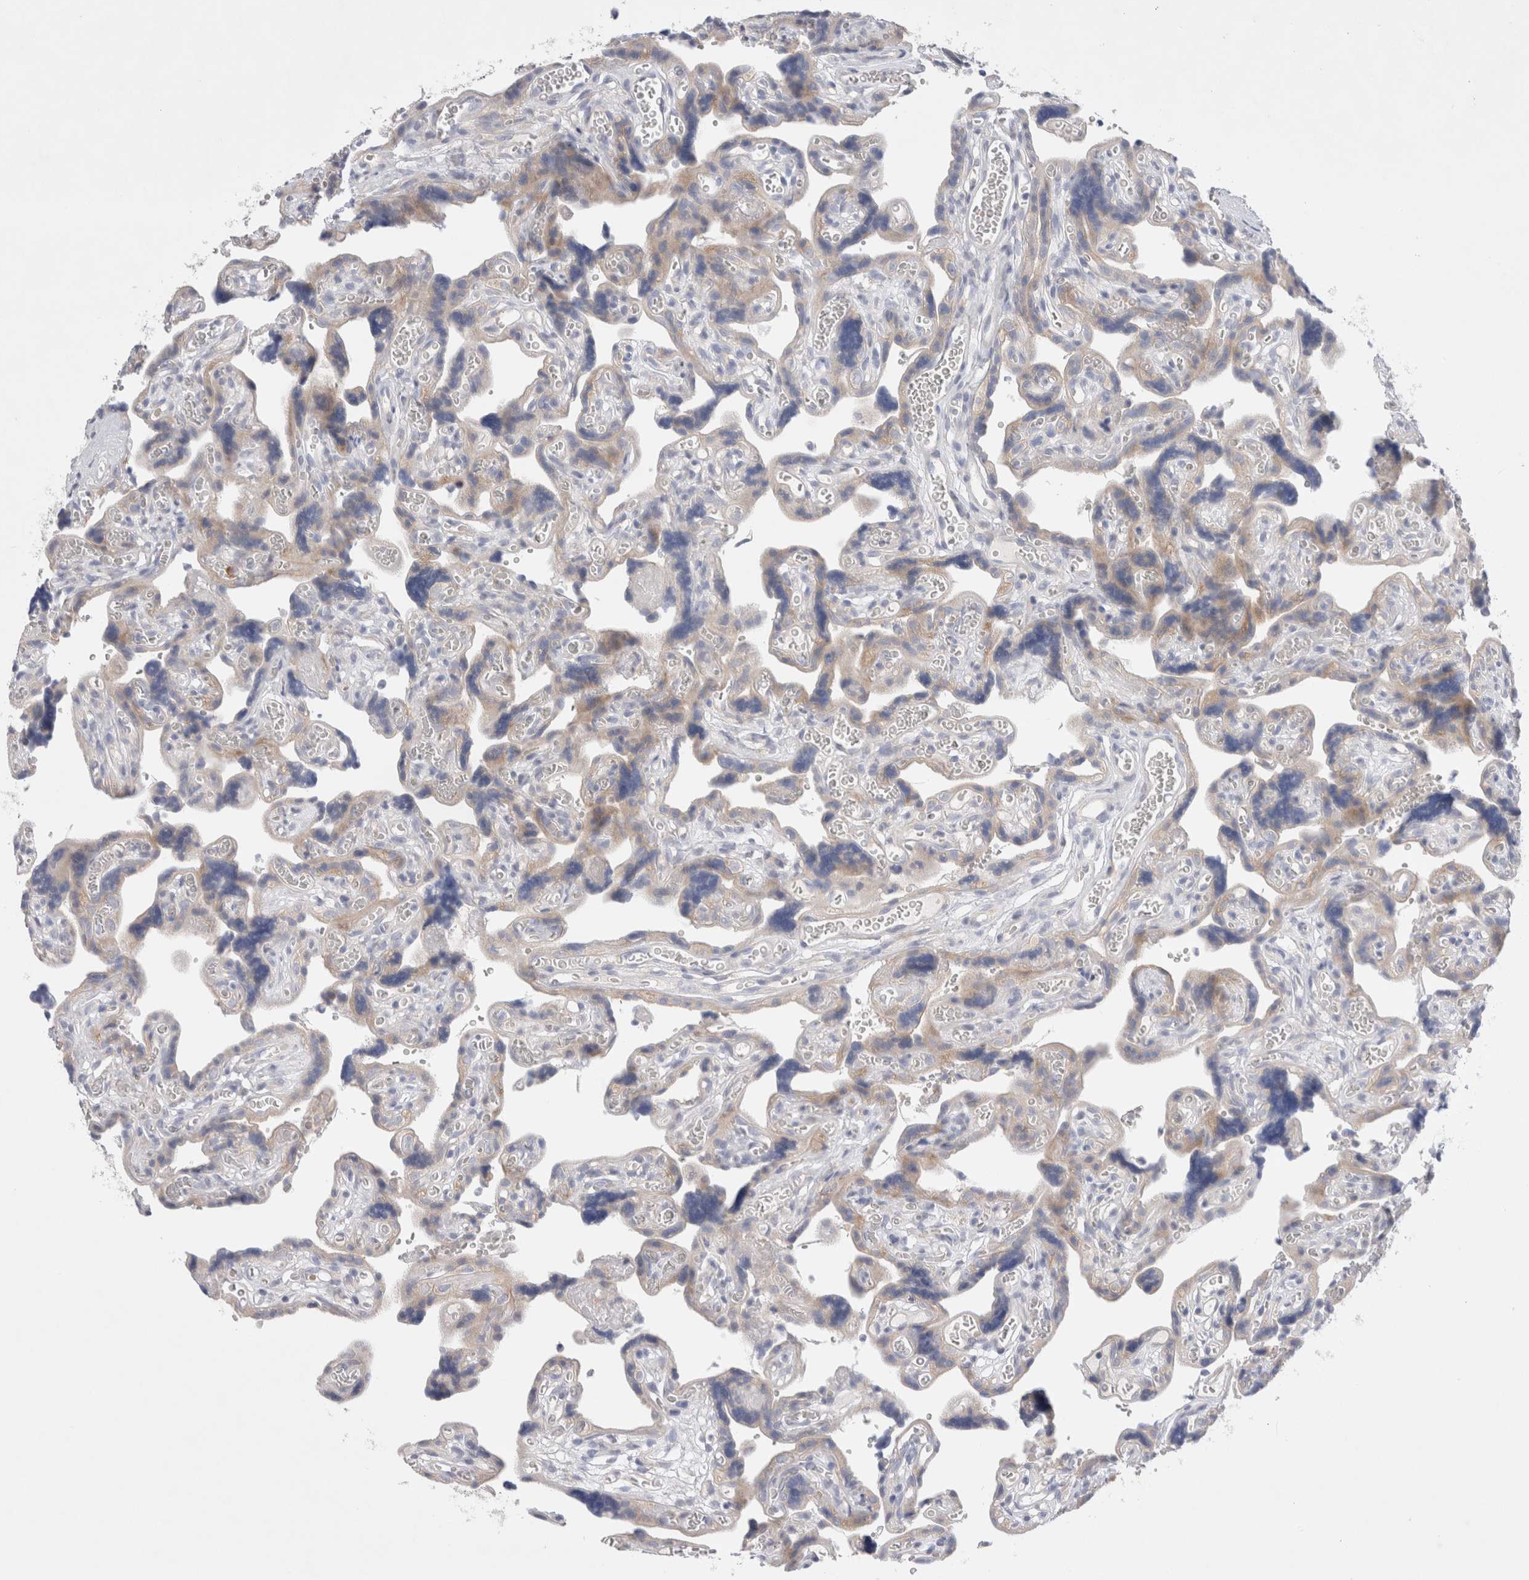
{"staining": {"intensity": "weak", "quantity": "25%-75%", "location": "cytoplasmic/membranous"}, "tissue": "placenta", "cell_type": "Trophoblastic cells", "image_type": "normal", "snomed": [{"axis": "morphology", "description": "Normal tissue, NOS"}, {"axis": "topography", "description": "Placenta"}], "caption": "Trophoblastic cells demonstrate low levels of weak cytoplasmic/membranous staining in approximately 25%-75% of cells in benign human placenta. The protein of interest is stained brown, and the nuclei are stained in blue (DAB (3,3'-diaminobenzidine) IHC with brightfield microscopy, high magnification).", "gene": "RBM12B", "patient": {"sex": "female", "age": 30}}